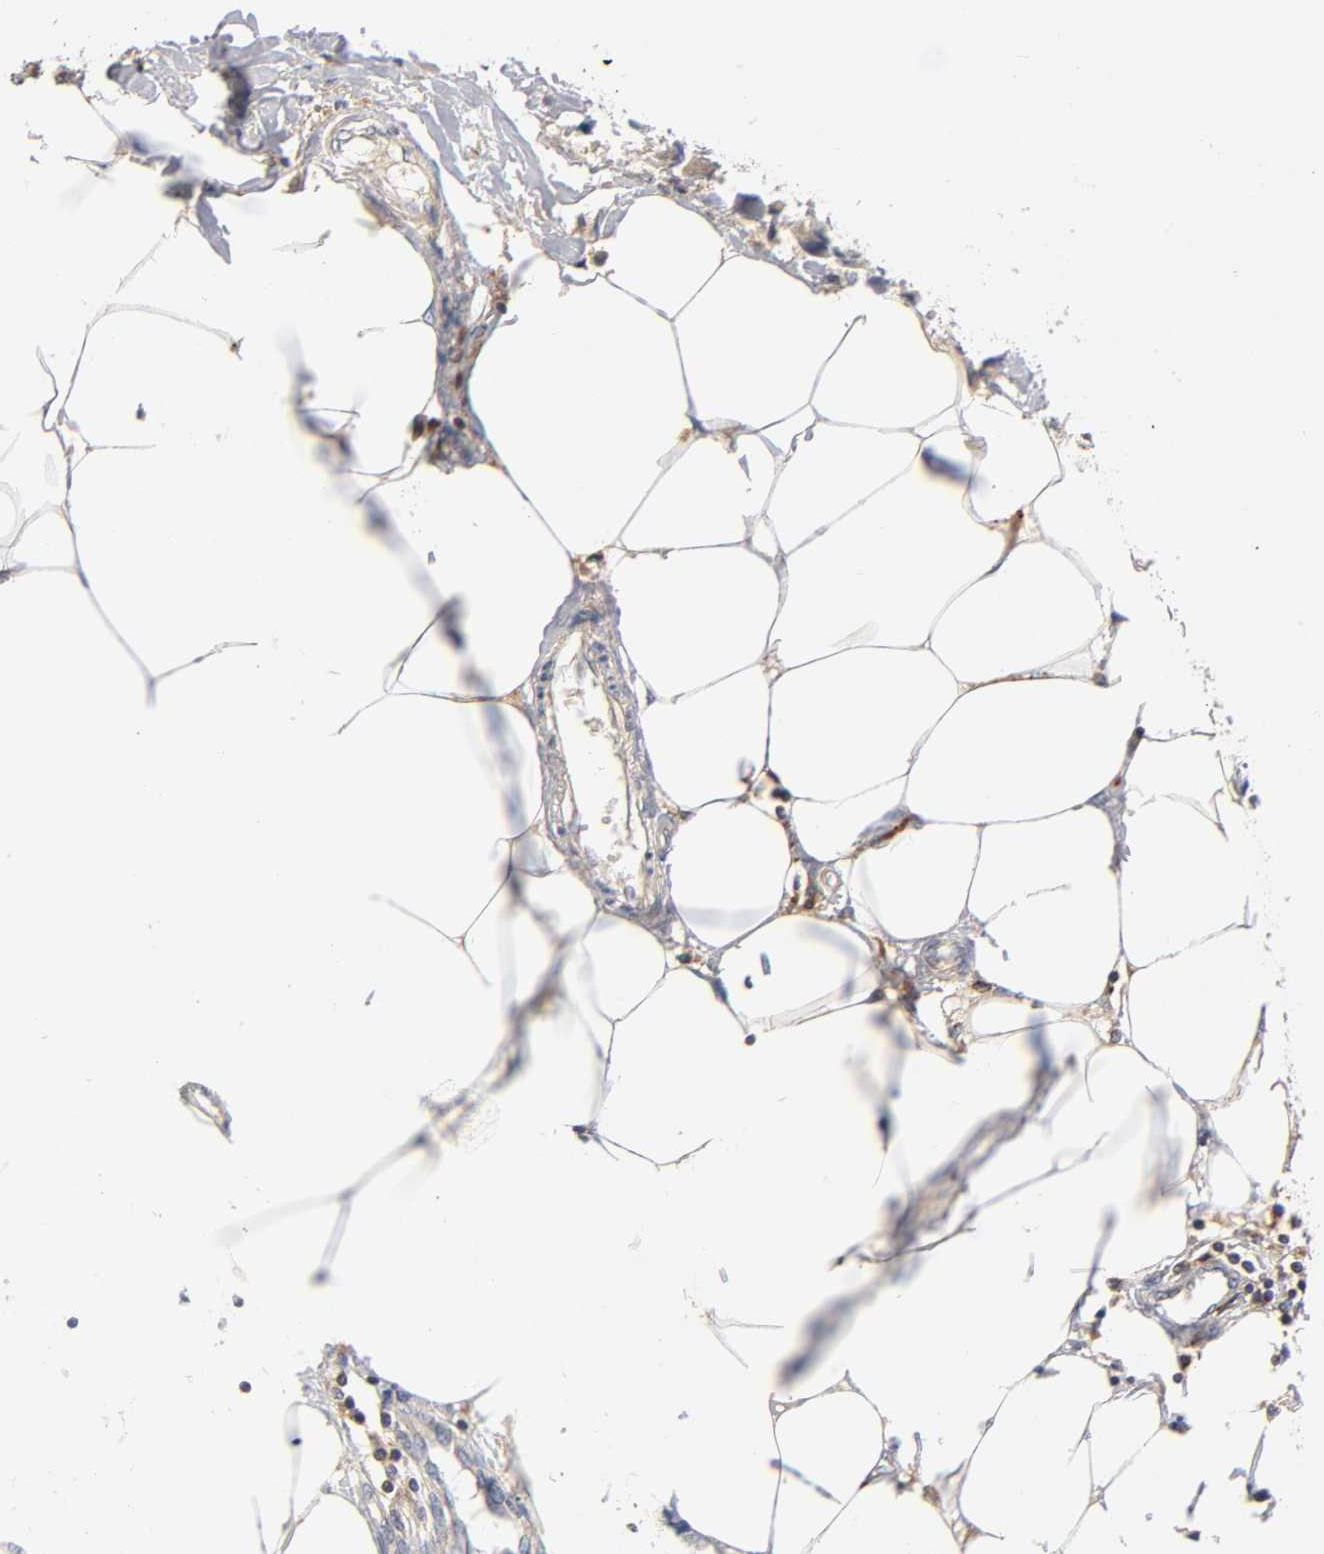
{"staining": {"intensity": "negative", "quantity": "none", "location": "none"}, "tissue": "breast cancer", "cell_type": "Tumor cells", "image_type": "cancer", "snomed": [{"axis": "morphology", "description": "Duct carcinoma"}, {"axis": "topography", "description": "Breast"}], "caption": "This is an immunohistochemistry image of human invasive ductal carcinoma (breast). There is no staining in tumor cells.", "gene": "RHOA", "patient": {"sex": "female", "age": 80}}